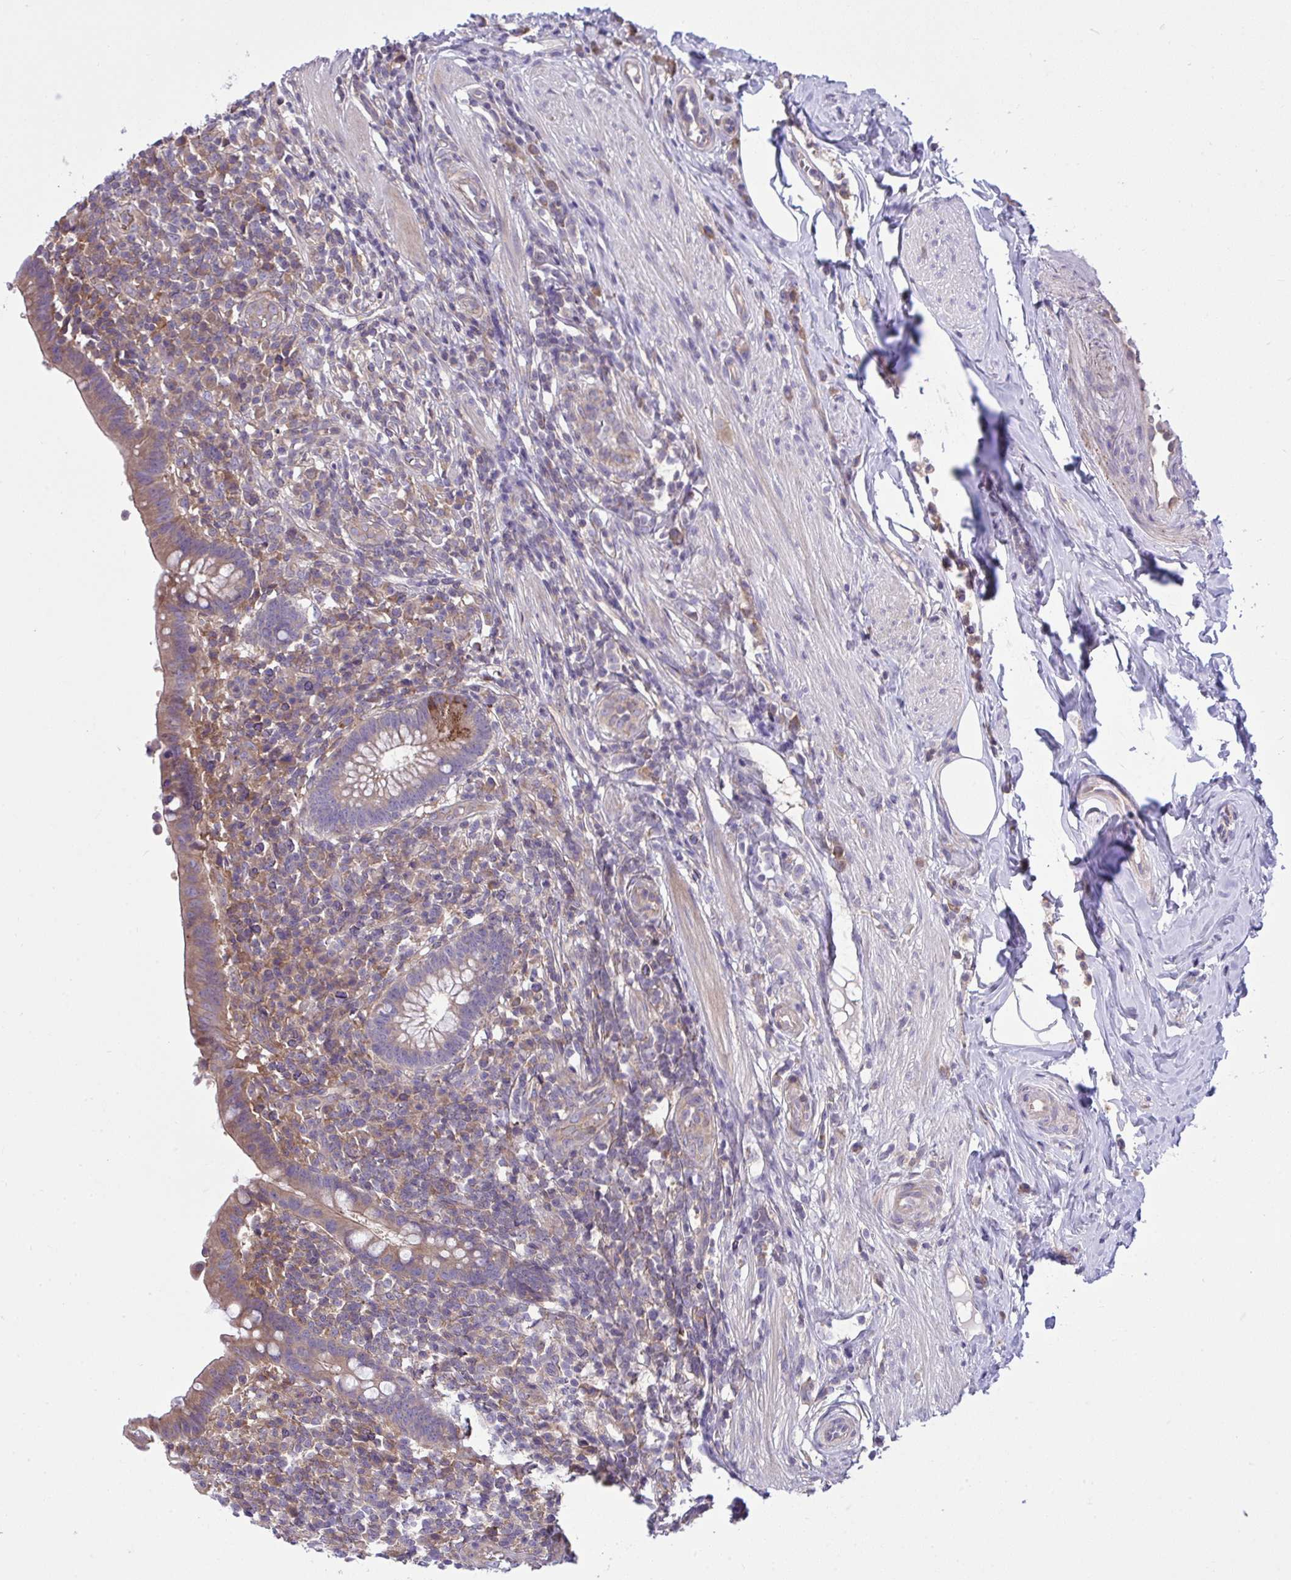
{"staining": {"intensity": "moderate", "quantity": ">75%", "location": "cytoplasmic/membranous"}, "tissue": "appendix", "cell_type": "Glandular cells", "image_type": "normal", "snomed": [{"axis": "morphology", "description": "Normal tissue, NOS"}, {"axis": "topography", "description": "Appendix"}], "caption": "Protein staining of normal appendix demonstrates moderate cytoplasmic/membranous expression in approximately >75% of glandular cells.", "gene": "GRB14", "patient": {"sex": "female", "age": 56}}